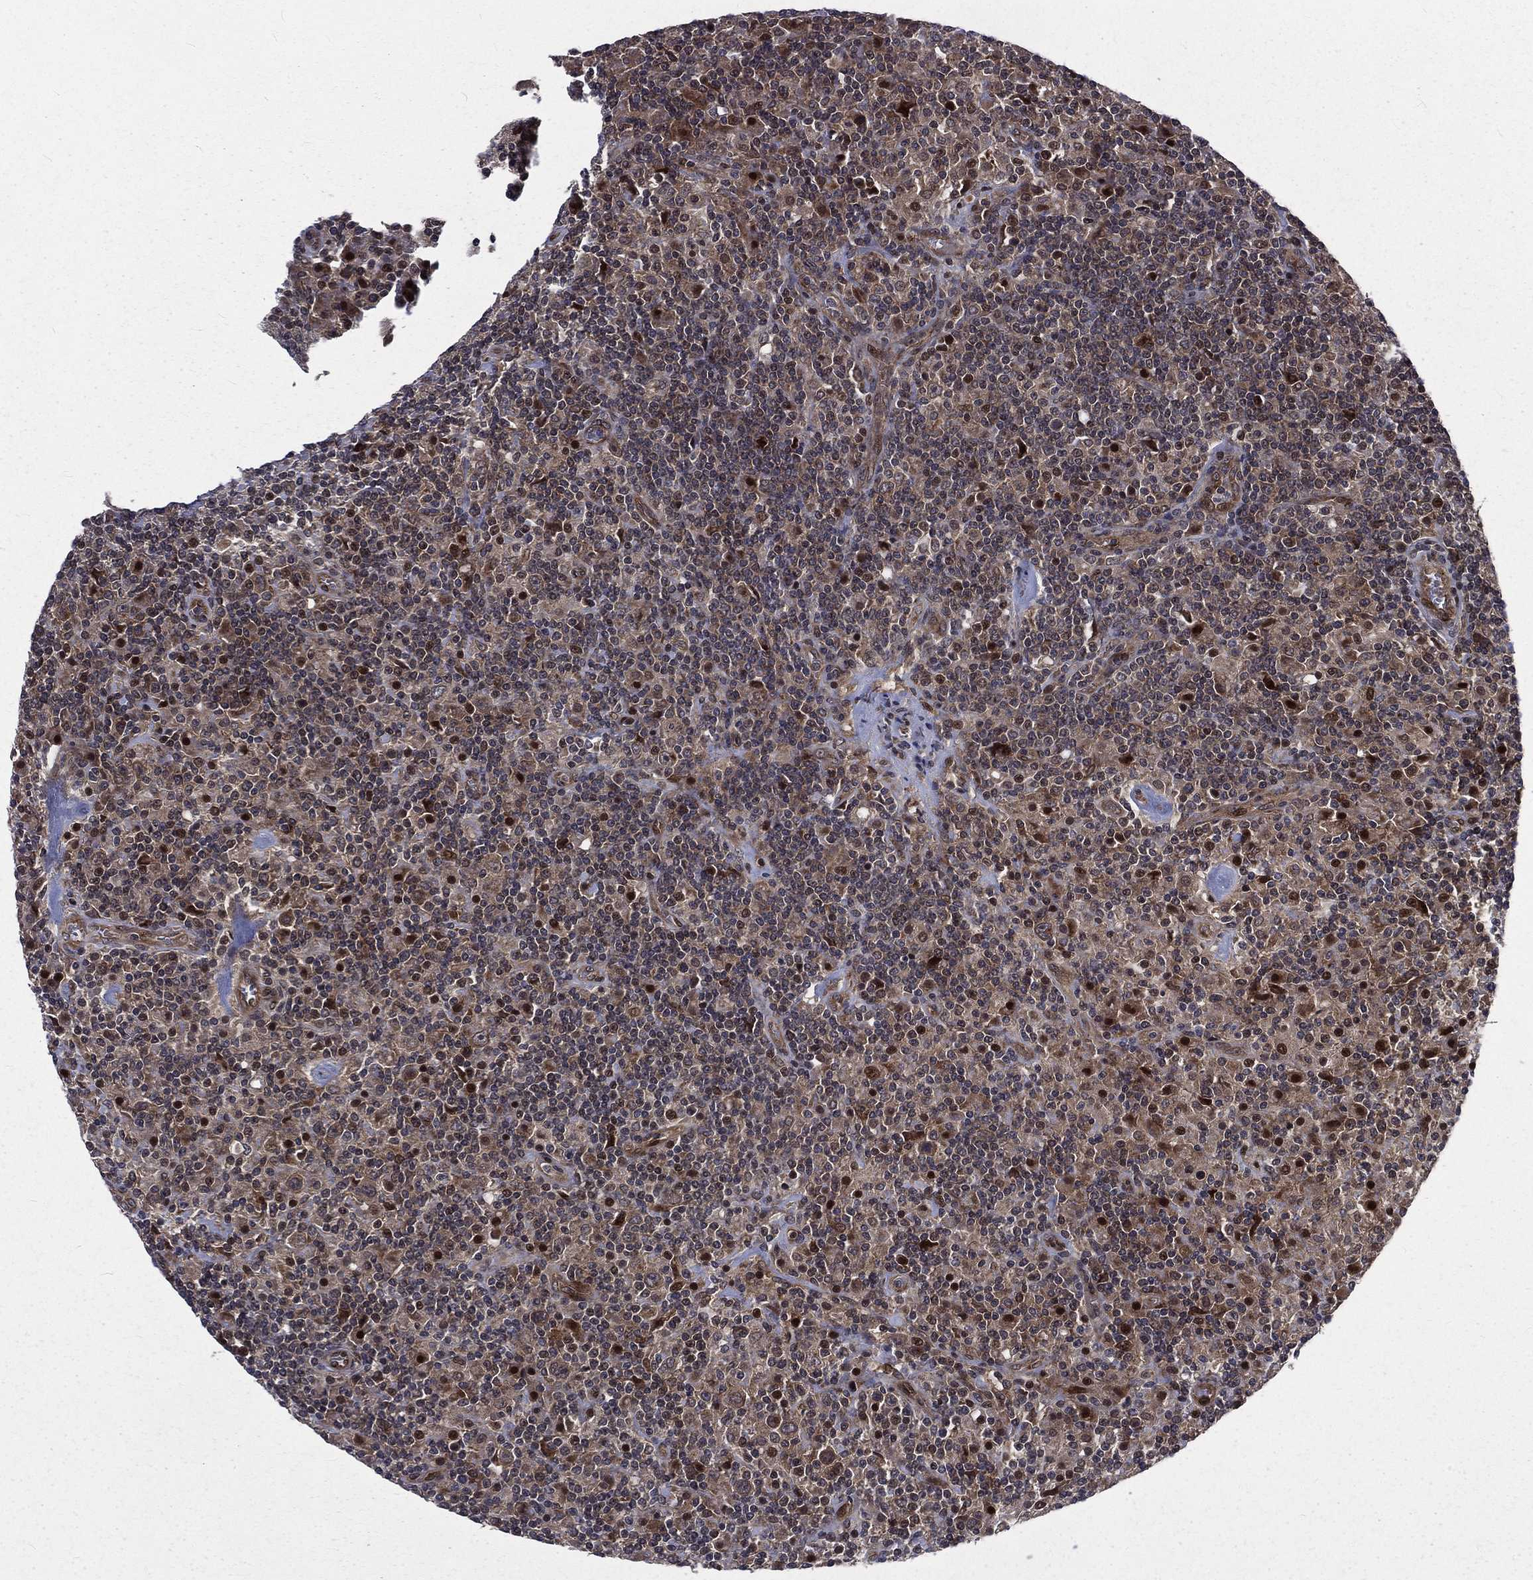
{"staining": {"intensity": "moderate", "quantity": "<25%", "location": "cytoplasmic/membranous"}, "tissue": "lymphoma", "cell_type": "Tumor cells", "image_type": "cancer", "snomed": [{"axis": "morphology", "description": "Hodgkin's disease, NOS"}, {"axis": "topography", "description": "Lymph node"}], "caption": "DAB (3,3'-diaminobenzidine) immunohistochemical staining of lymphoma displays moderate cytoplasmic/membranous protein positivity in about <25% of tumor cells.", "gene": "ARL3", "patient": {"sex": "male", "age": 70}}